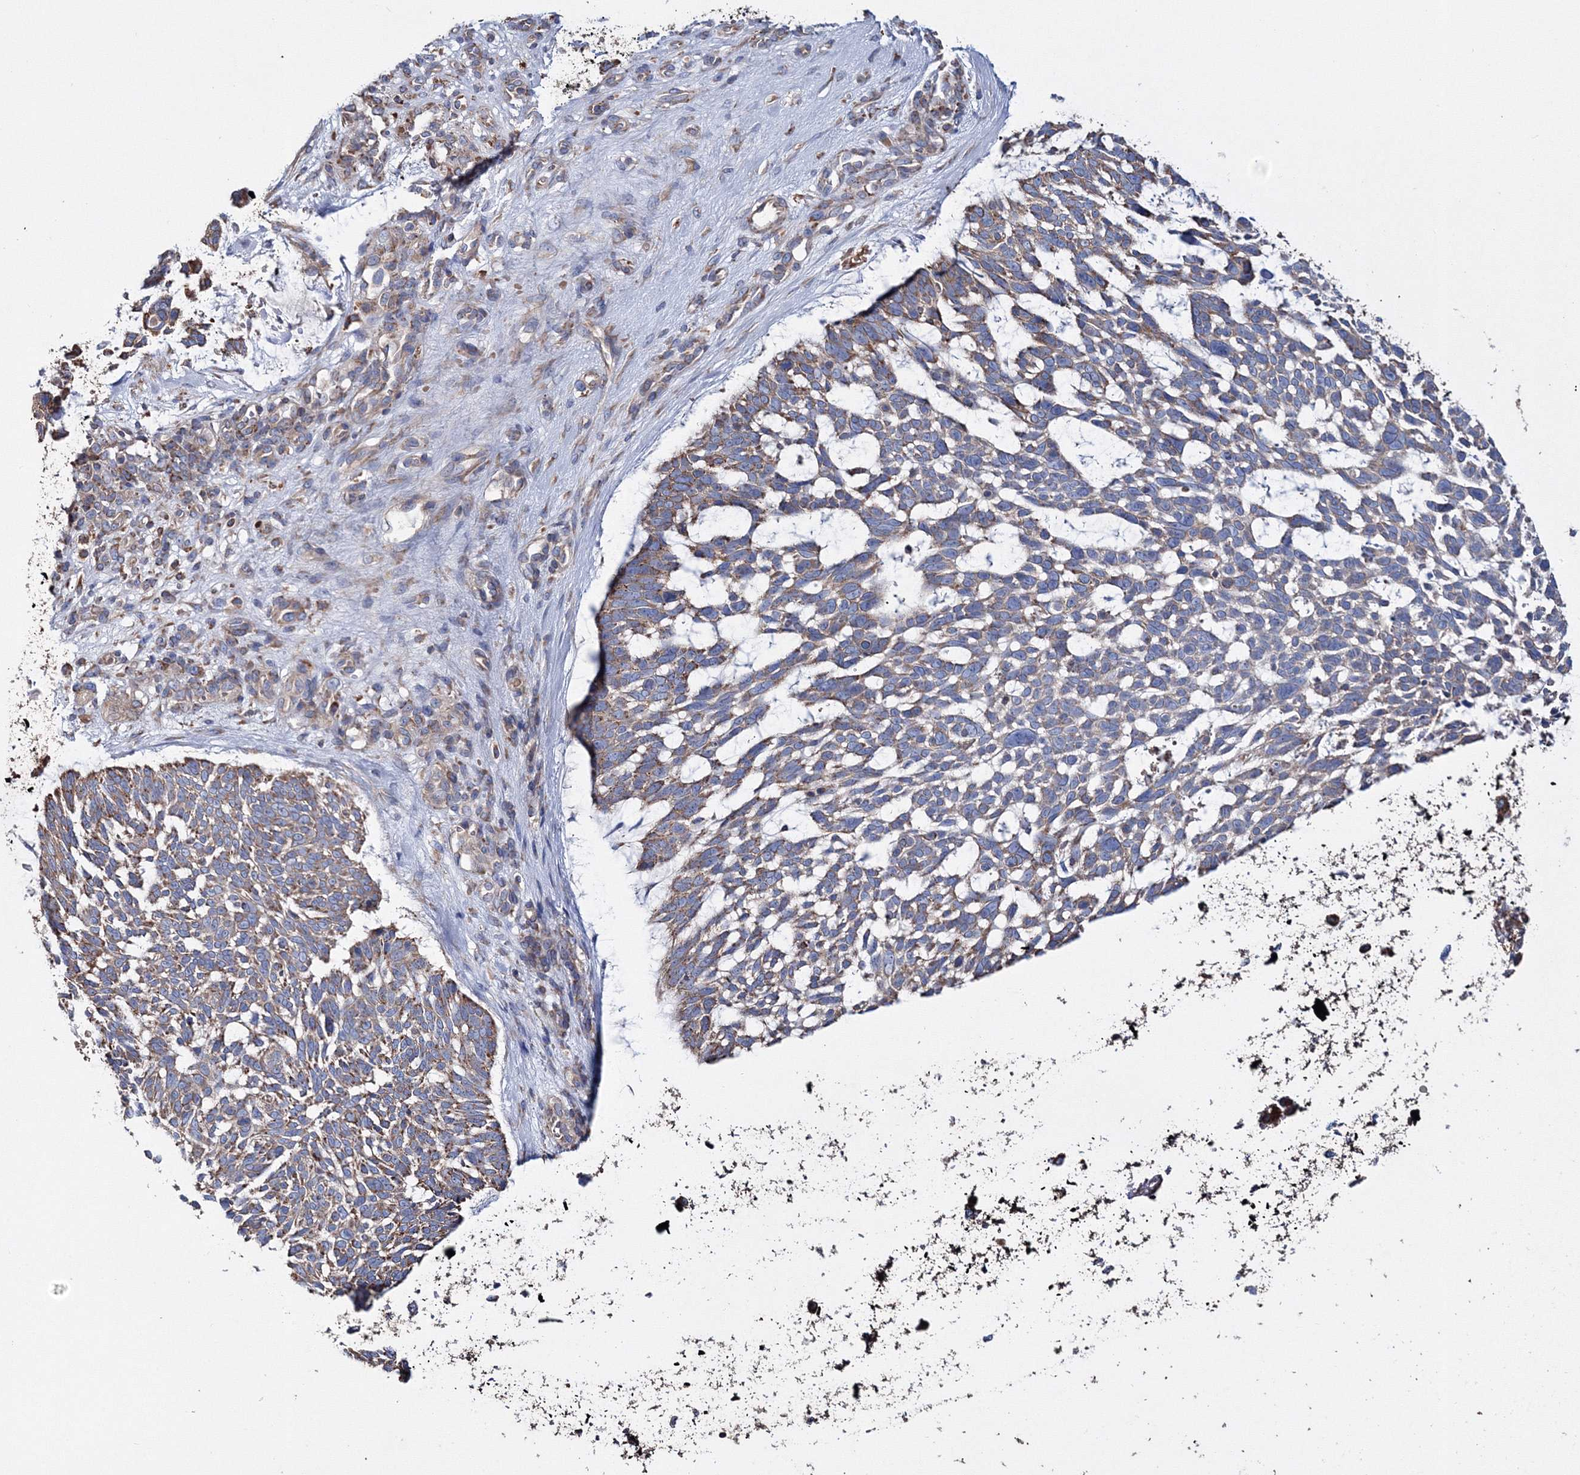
{"staining": {"intensity": "weak", "quantity": ">75%", "location": "cytoplasmic/membranous"}, "tissue": "skin cancer", "cell_type": "Tumor cells", "image_type": "cancer", "snomed": [{"axis": "morphology", "description": "Basal cell carcinoma"}, {"axis": "topography", "description": "Skin"}], "caption": "High-power microscopy captured an IHC micrograph of skin cancer, revealing weak cytoplasmic/membranous positivity in about >75% of tumor cells.", "gene": "VPS8", "patient": {"sex": "male", "age": 88}}